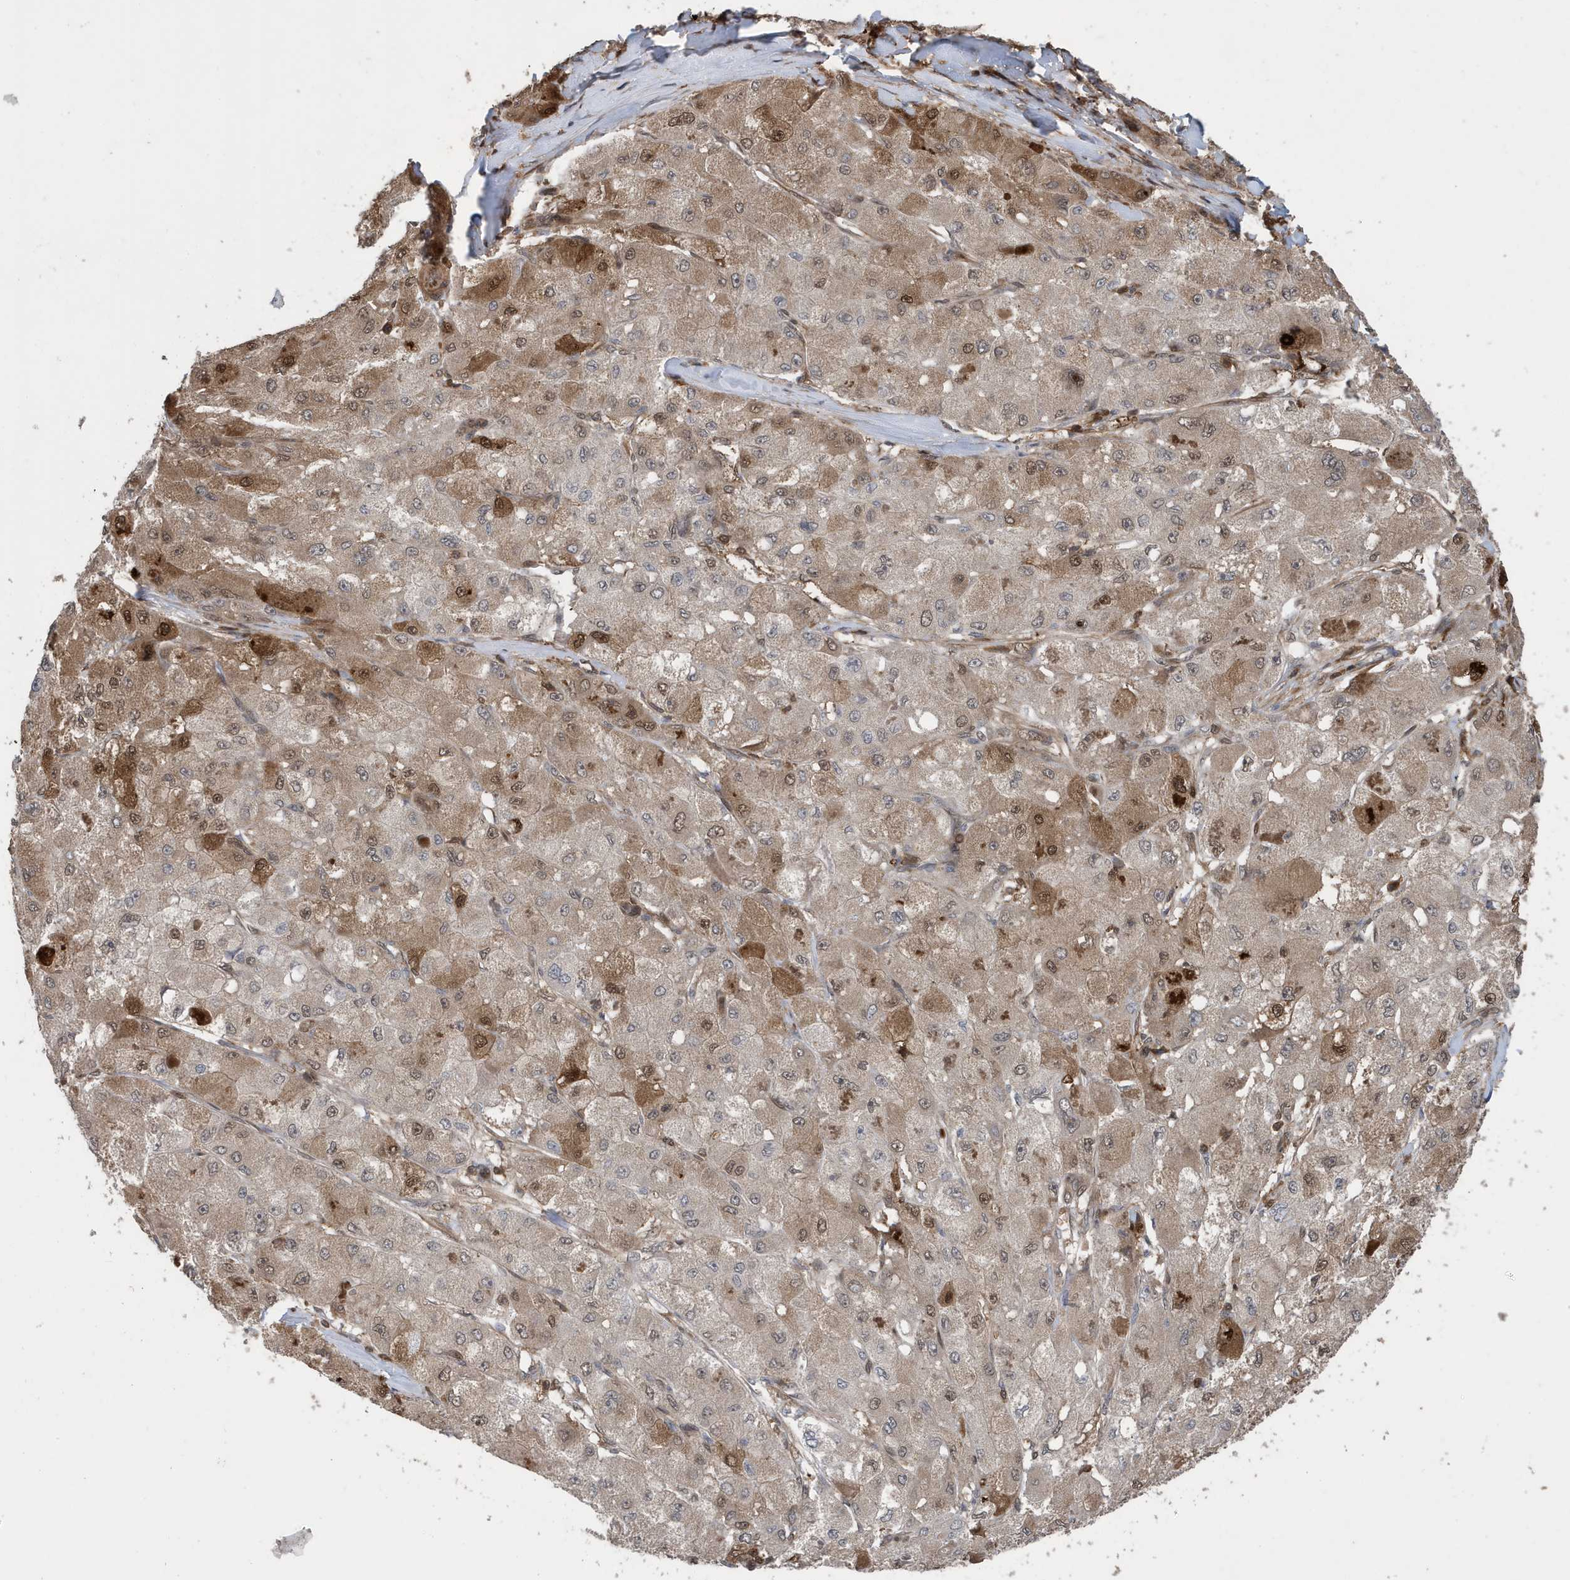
{"staining": {"intensity": "moderate", "quantity": "25%-75%", "location": "cytoplasmic/membranous,nuclear"}, "tissue": "liver cancer", "cell_type": "Tumor cells", "image_type": "cancer", "snomed": [{"axis": "morphology", "description": "Carcinoma, Hepatocellular, NOS"}, {"axis": "topography", "description": "Liver"}], "caption": "Immunohistochemical staining of liver cancer (hepatocellular carcinoma) demonstrates medium levels of moderate cytoplasmic/membranous and nuclear protein expression in about 25%-75% of tumor cells.", "gene": "UBQLN1", "patient": {"sex": "male", "age": 80}}